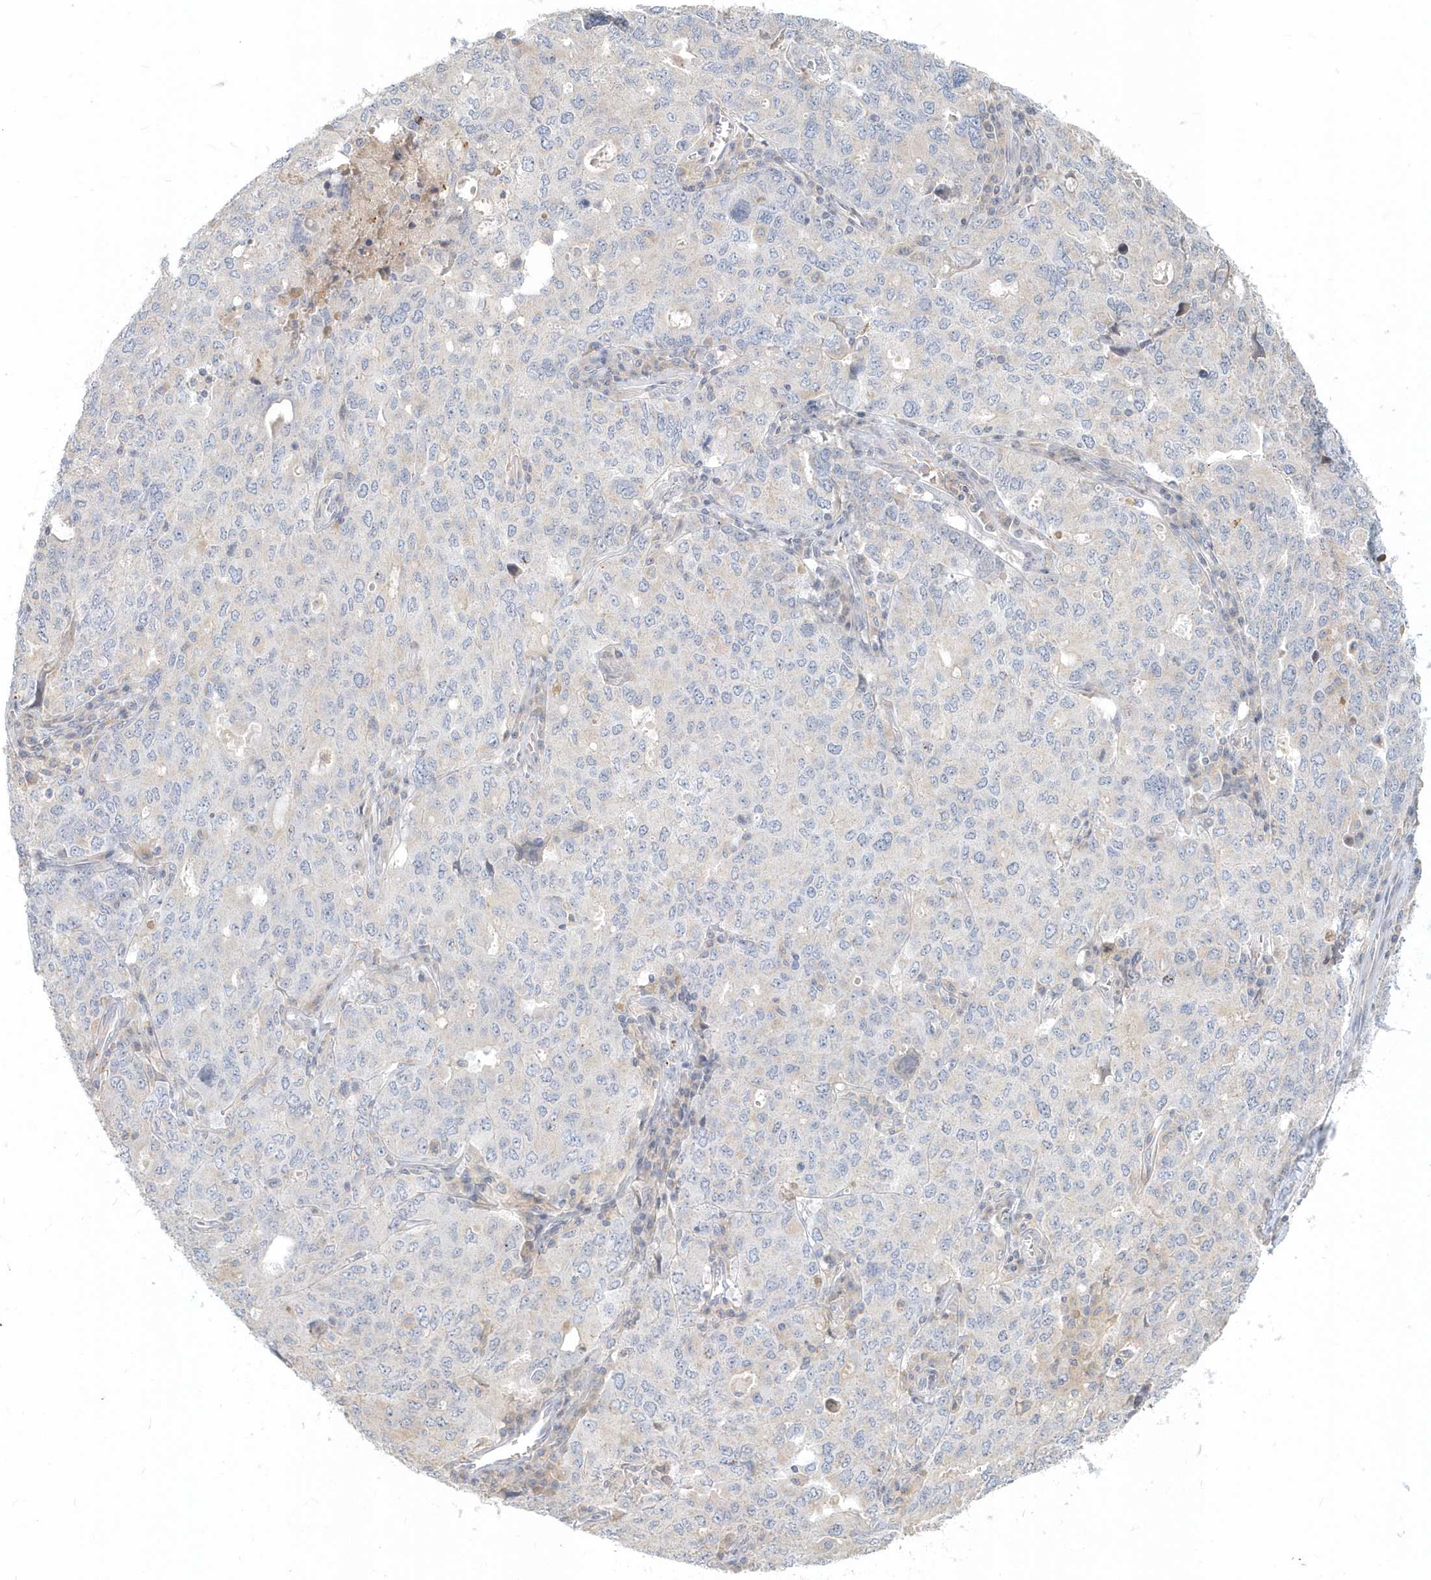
{"staining": {"intensity": "negative", "quantity": "none", "location": "none"}, "tissue": "ovarian cancer", "cell_type": "Tumor cells", "image_type": "cancer", "snomed": [{"axis": "morphology", "description": "Carcinoma, endometroid"}, {"axis": "topography", "description": "Ovary"}], "caption": "DAB immunohistochemical staining of human ovarian endometroid carcinoma shows no significant staining in tumor cells.", "gene": "NAPB", "patient": {"sex": "female", "age": 62}}